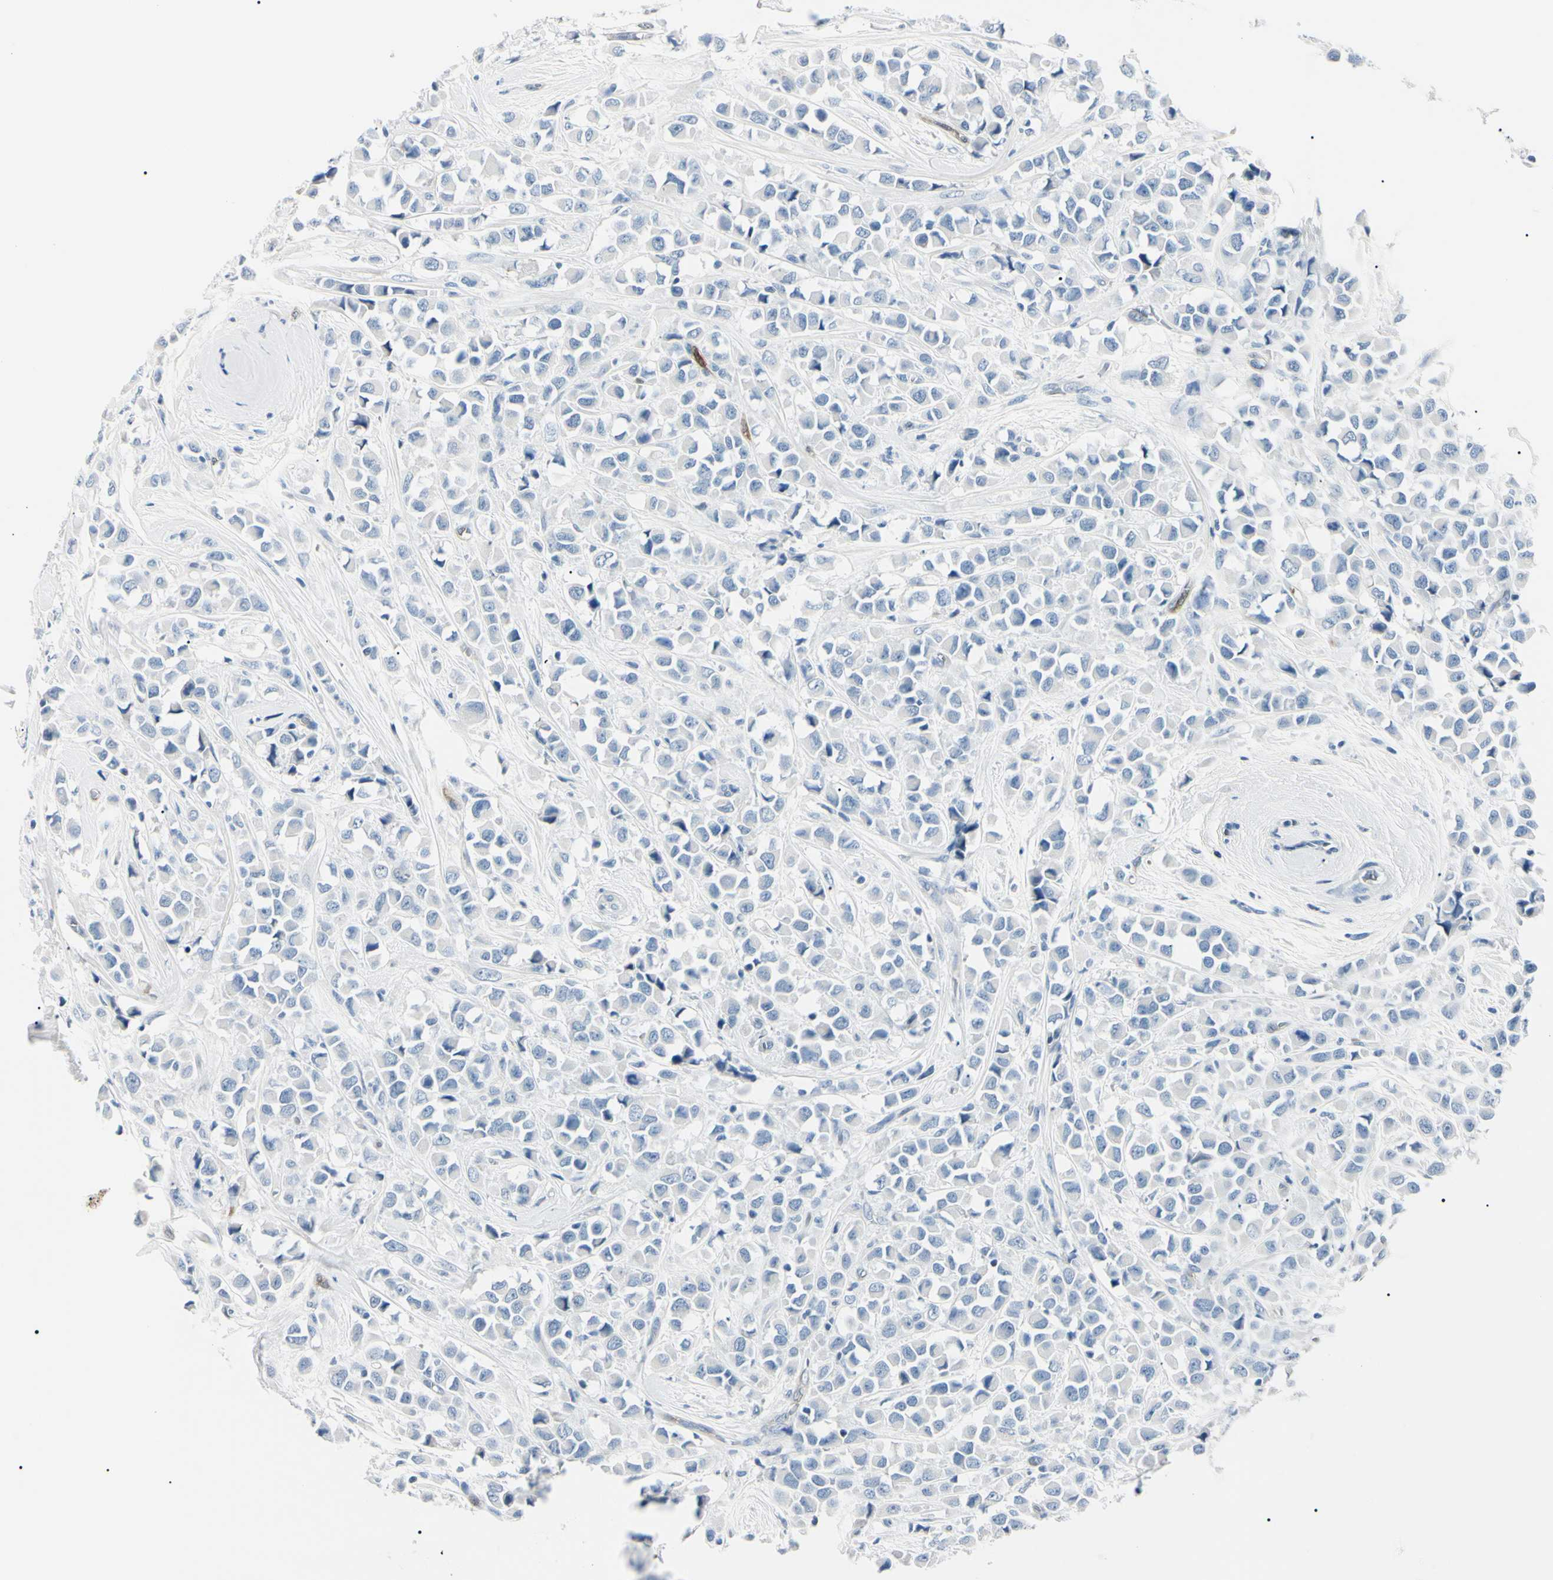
{"staining": {"intensity": "negative", "quantity": "none", "location": "none"}, "tissue": "breast cancer", "cell_type": "Tumor cells", "image_type": "cancer", "snomed": [{"axis": "morphology", "description": "Duct carcinoma"}, {"axis": "topography", "description": "Breast"}], "caption": "High power microscopy image of an immunohistochemistry micrograph of breast cancer (infiltrating ductal carcinoma), revealing no significant positivity in tumor cells.", "gene": "CA2", "patient": {"sex": "female", "age": 61}}